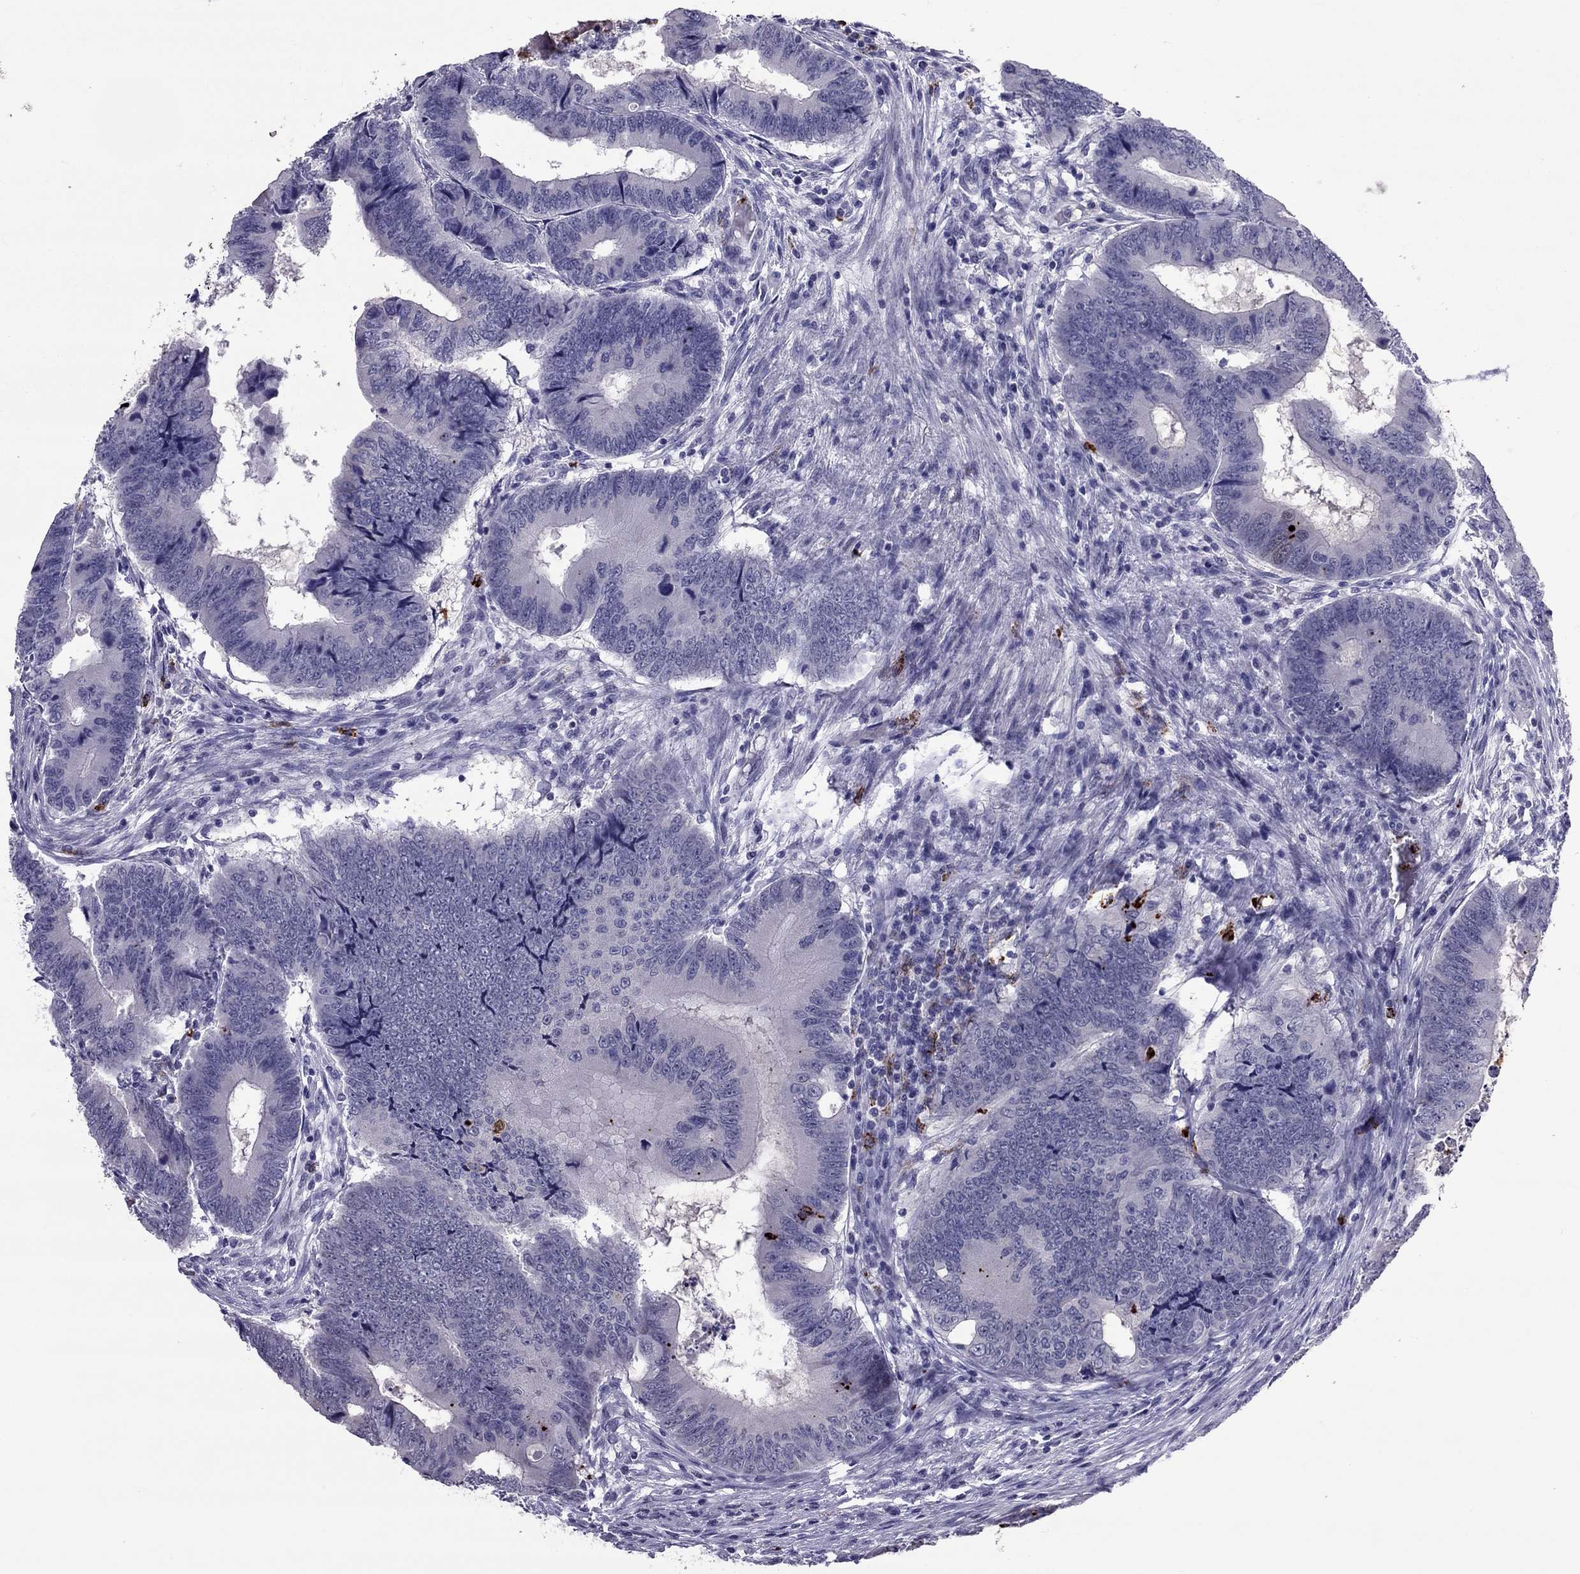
{"staining": {"intensity": "negative", "quantity": "none", "location": "none"}, "tissue": "colorectal cancer", "cell_type": "Tumor cells", "image_type": "cancer", "snomed": [{"axis": "morphology", "description": "Adenocarcinoma, NOS"}, {"axis": "topography", "description": "Colon"}], "caption": "Tumor cells are negative for brown protein staining in colorectal adenocarcinoma.", "gene": "CCL27", "patient": {"sex": "male", "age": 53}}